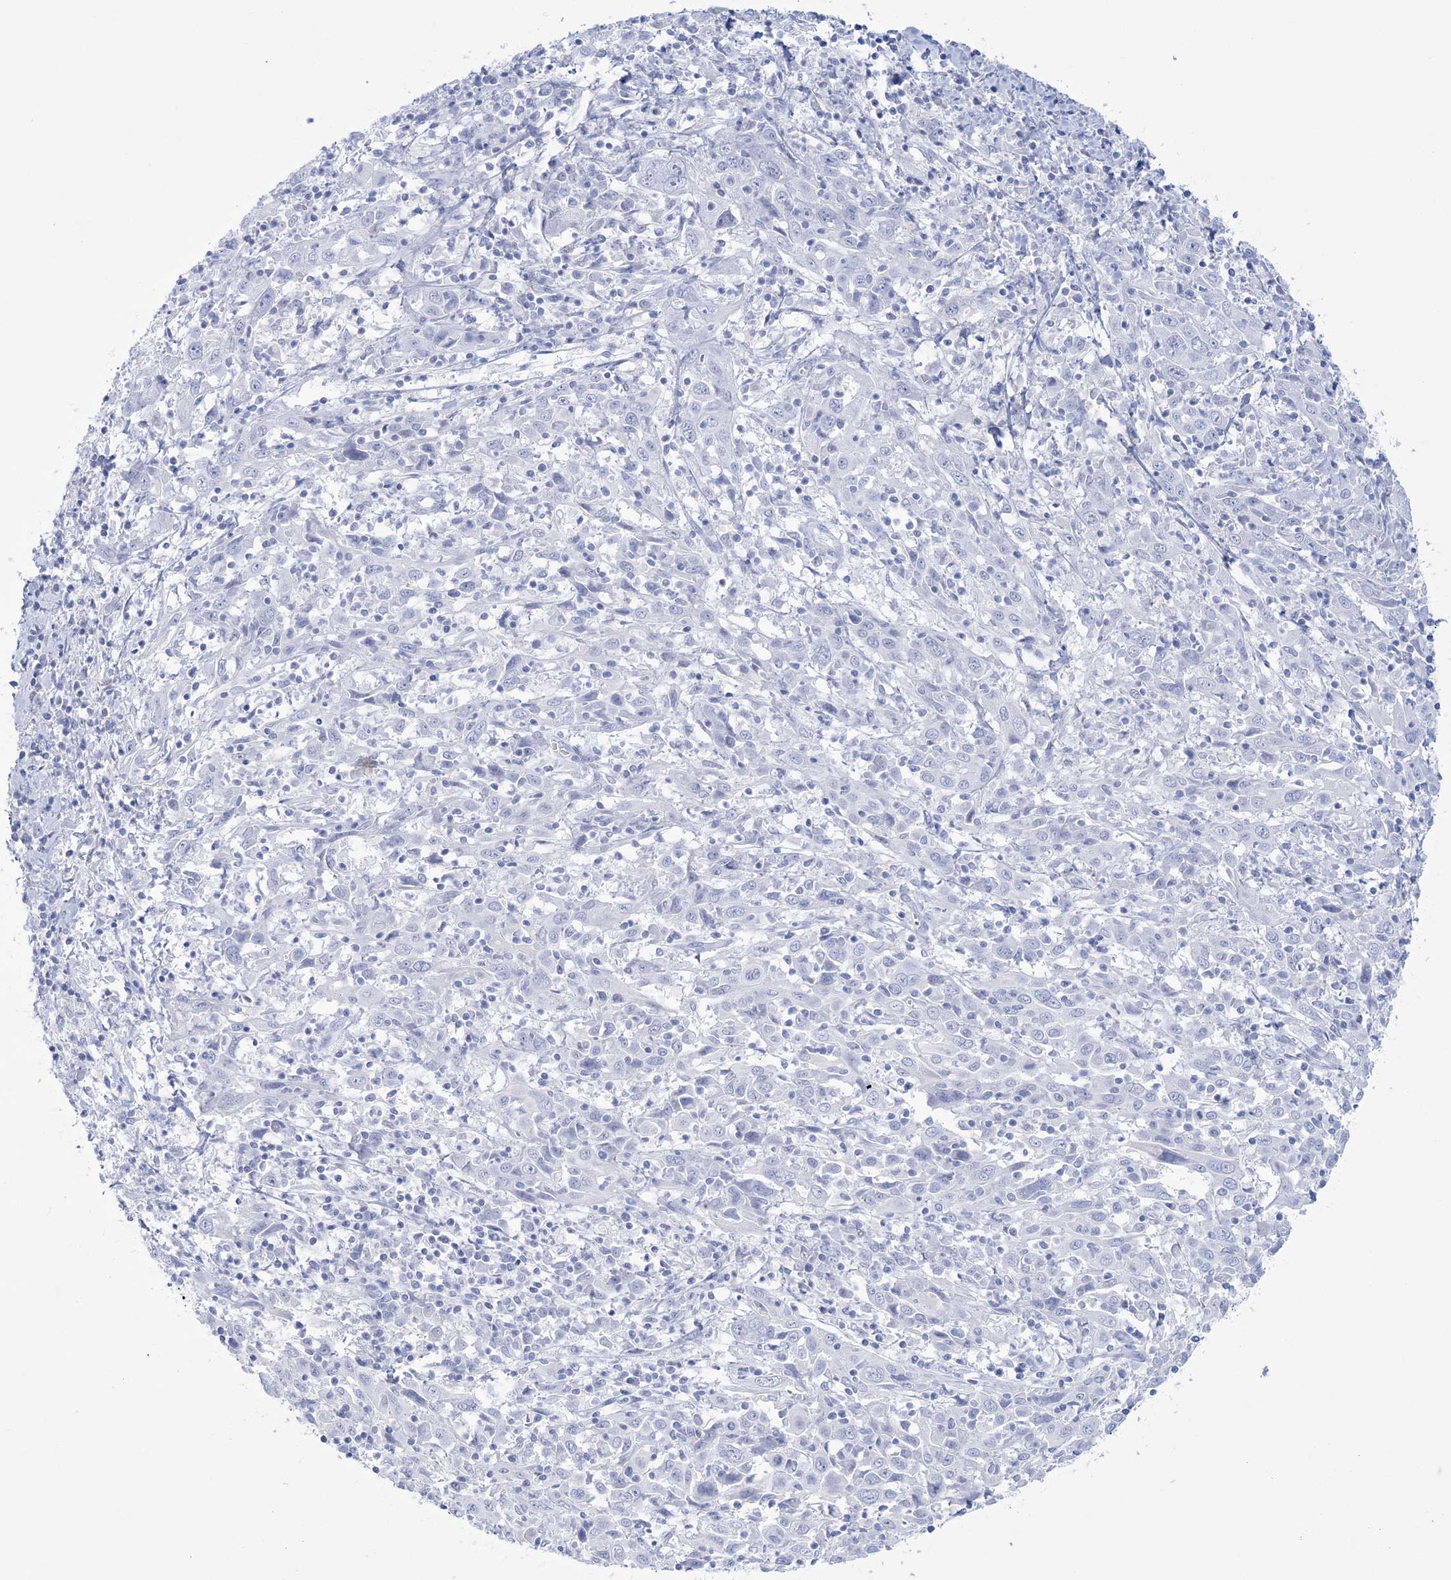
{"staining": {"intensity": "negative", "quantity": "none", "location": "none"}, "tissue": "cervical cancer", "cell_type": "Tumor cells", "image_type": "cancer", "snomed": [{"axis": "morphology", "description": "Squamous cell carcinoma, NOS"}, {"axis": "topography", "description": "Cervix"}], "caption": "Immunohistochemistry micrograph of neoplastic tissue: human squamous cell carcinoma (cervical) stained with DAB reveals no significant protein staining in tumor cells. (DAB (3,3'-diaminobenzidine) IHC visualized using brightfield microscopy, high magnification).", "gene": "RBP2", "patient": {"sex": "female", "age": 46}}